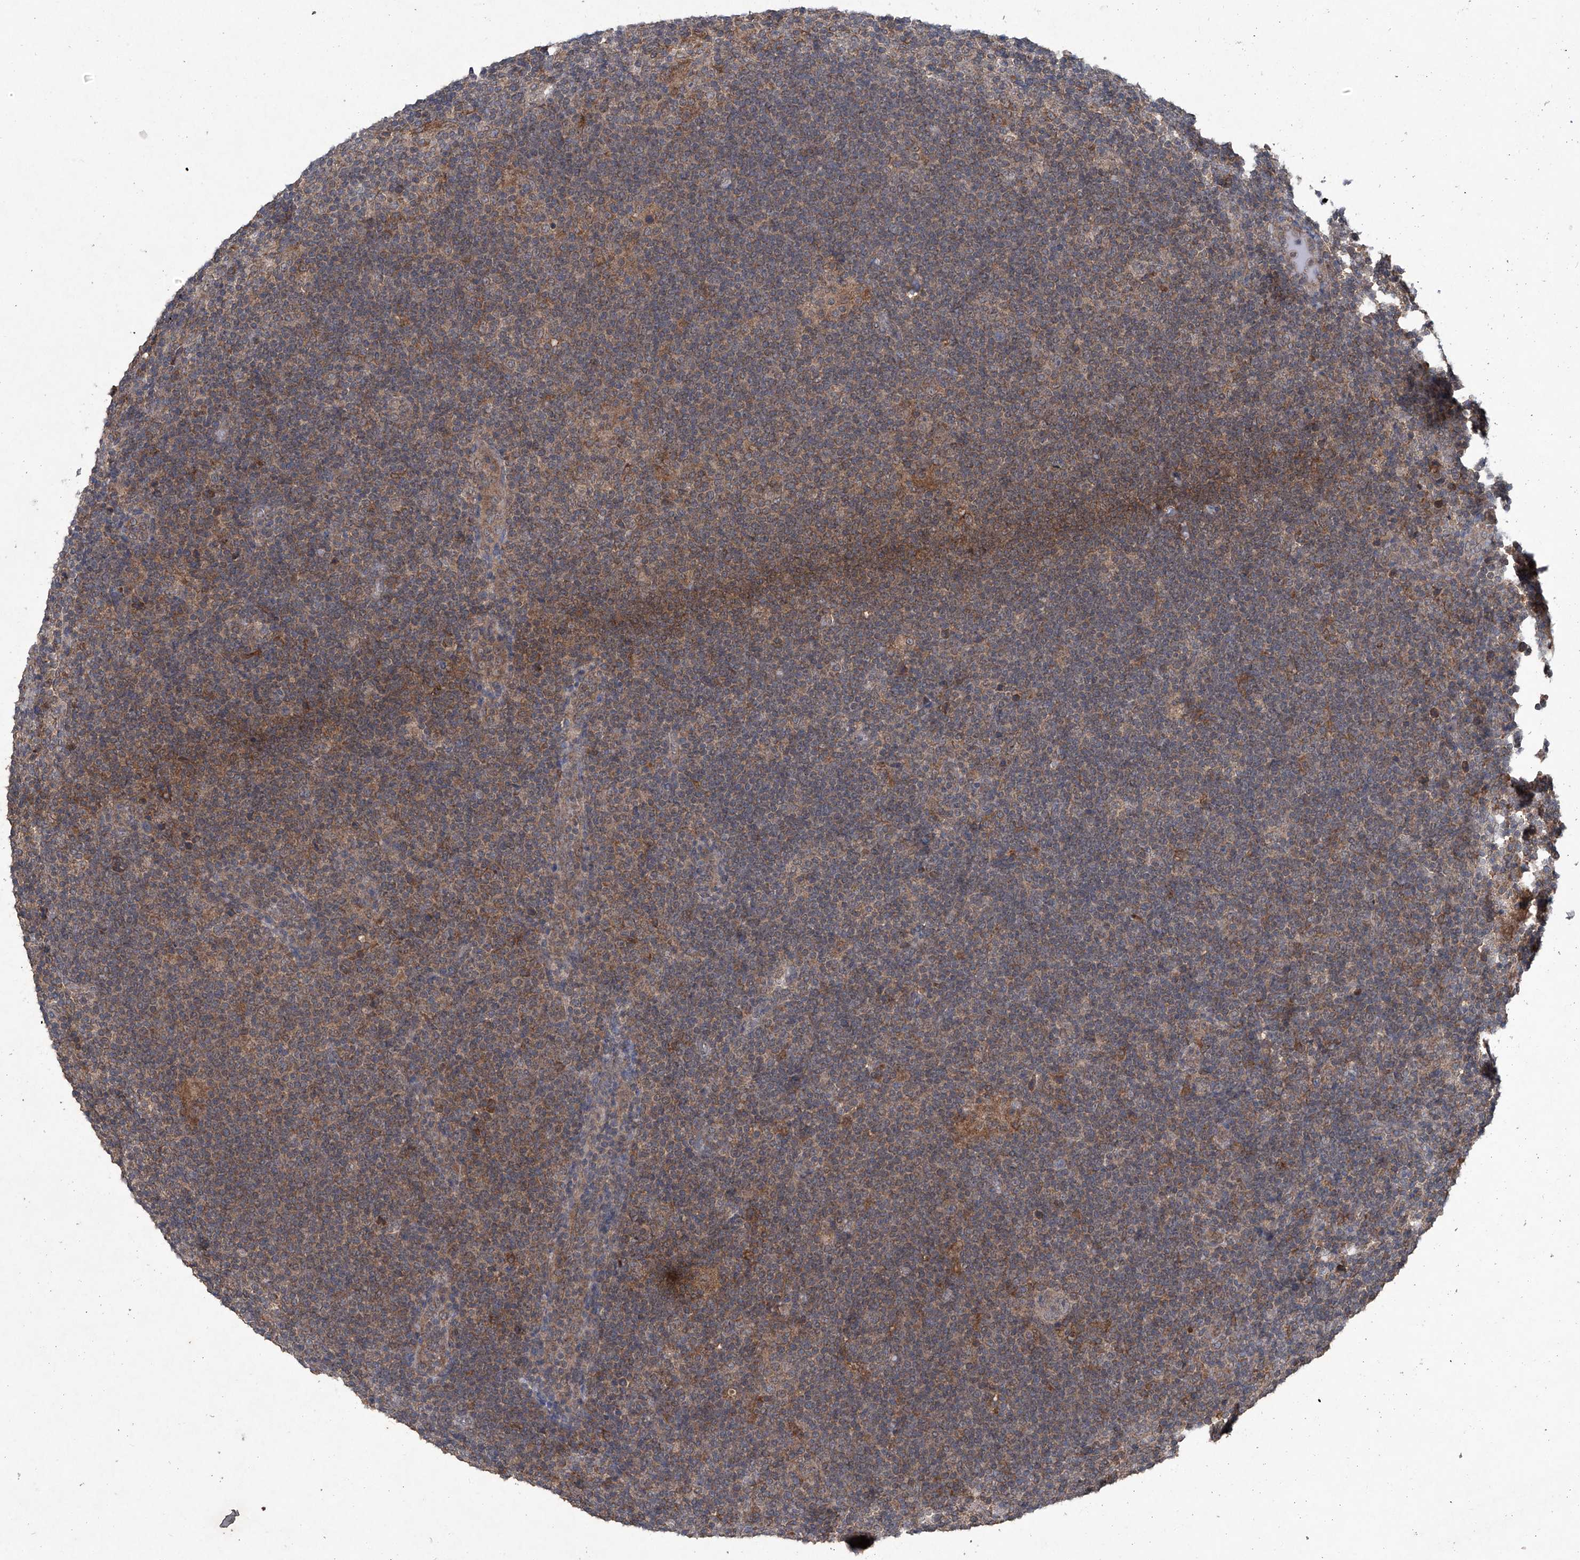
{"staining": {"intensity": "weak", "quantity": "25%-75%", "location": "cytoplasmic/membranous"}, "tissue": "lymphoma", "cell_type": "Tumor cells", "image_type": "cancer", "snomed": [{"axis": "morphology", "description": "Hodgkin's disease, NOS"}, {"axis": "topography", "description": "Lymph node"}], "caption": "An immunohistochemistry histopathology image of tumor tissue is shown. Protein staining in brown labels weak cytoplasmic/membranous positivity in lymphoma within tumor cells.", "gene": "SUMF2", "patient": {"sex": "female", "age": 57}}